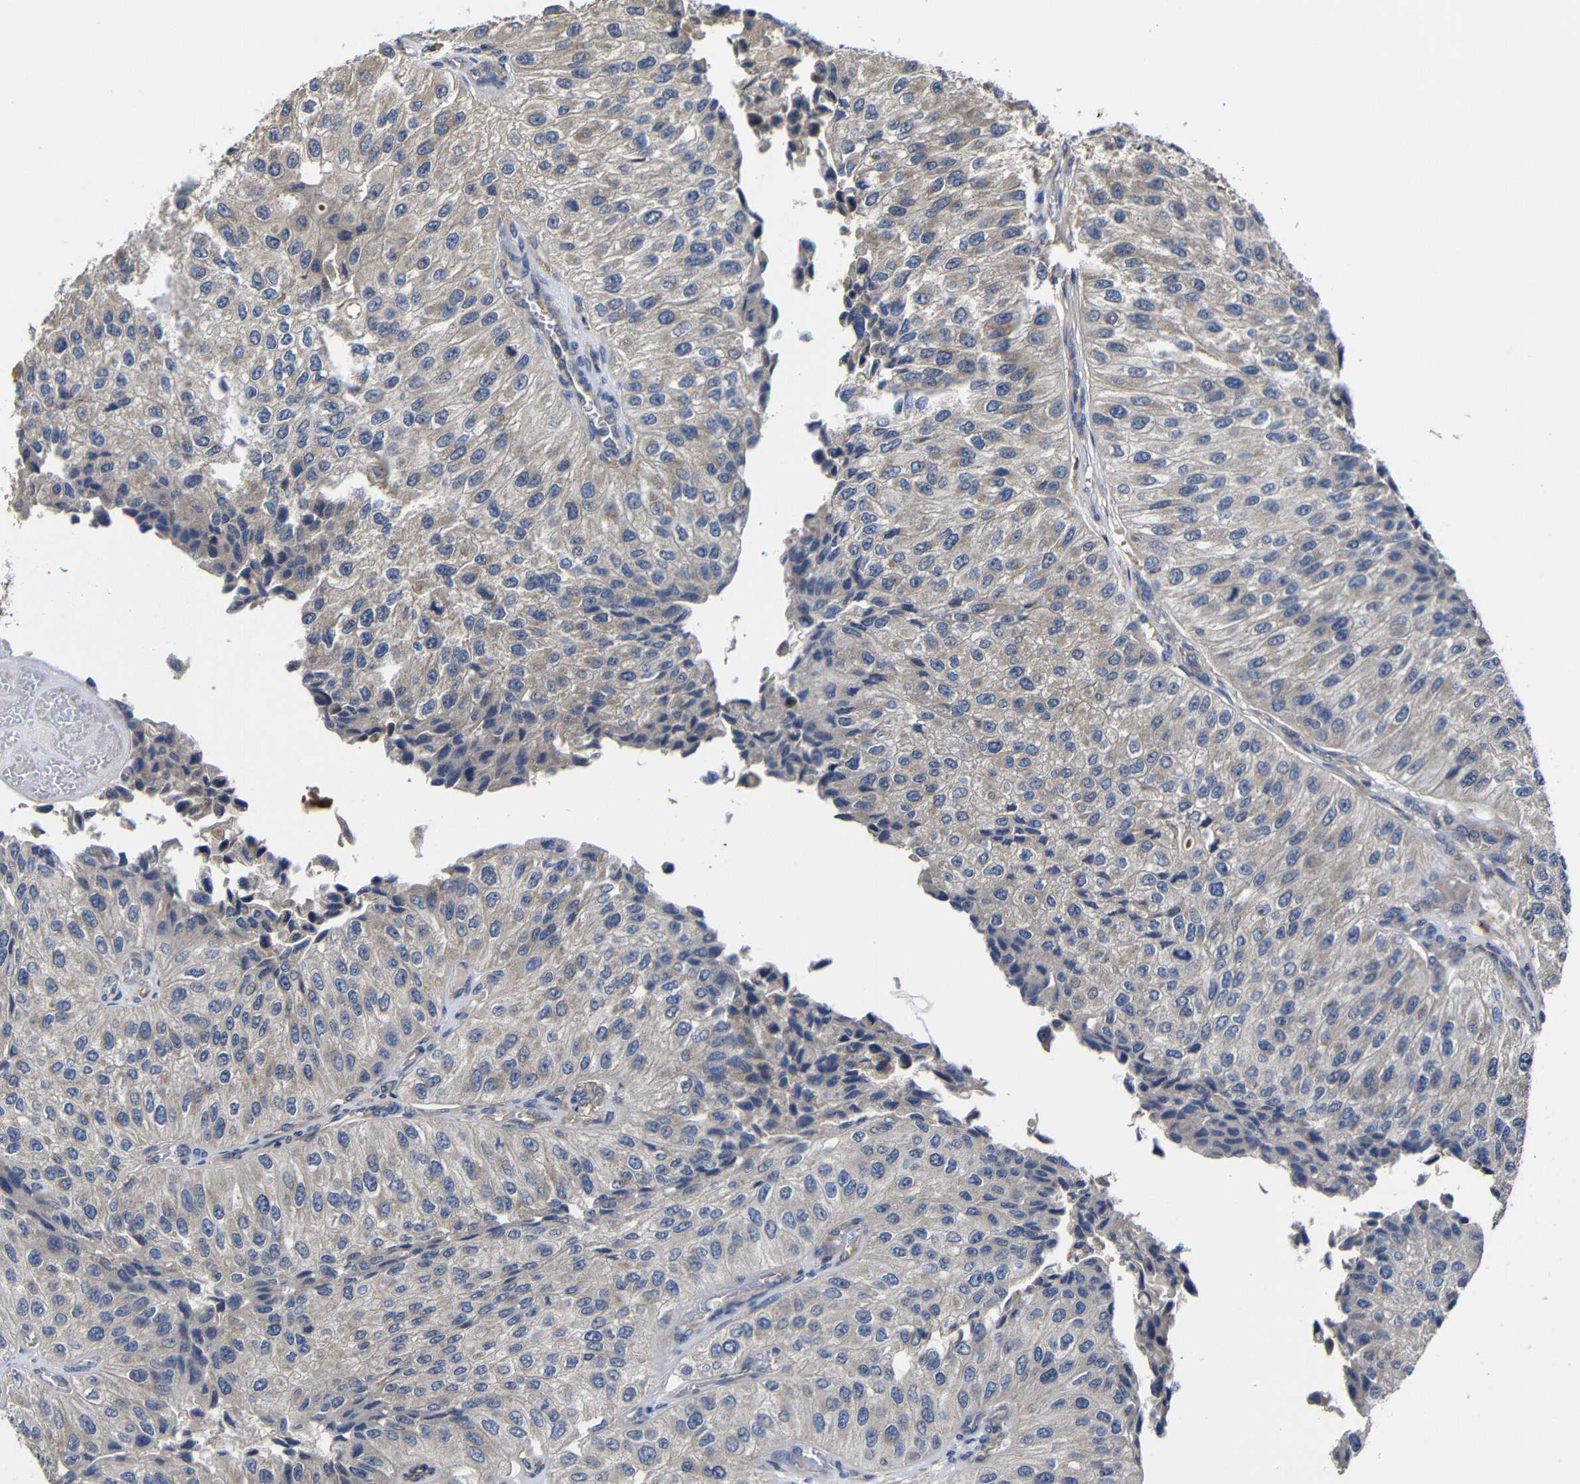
{"staining": {"intensity": "weak", "quantity": "25%-75%", "location": "cytoplasmic/membranous"}, "tissue": "urothelial cancer", "cell_type": "Tumor cells", "image_type": "cancer", "snomed": [{"axis": "morphology", "description": "Urothelial carcinoma, High grade"}, {"axis": "topography", "description": "Kidney"}, {"axis": "topography", "description": "Urinary bladder"}], "caption": "Protein expression analysis of urothelial cancer exhibits weak cytoplasmic/membranous expression in about 25%-75% of tumor cells.", "gene": "LPAR5", "patient": {"sex": "male", "age": 77}}